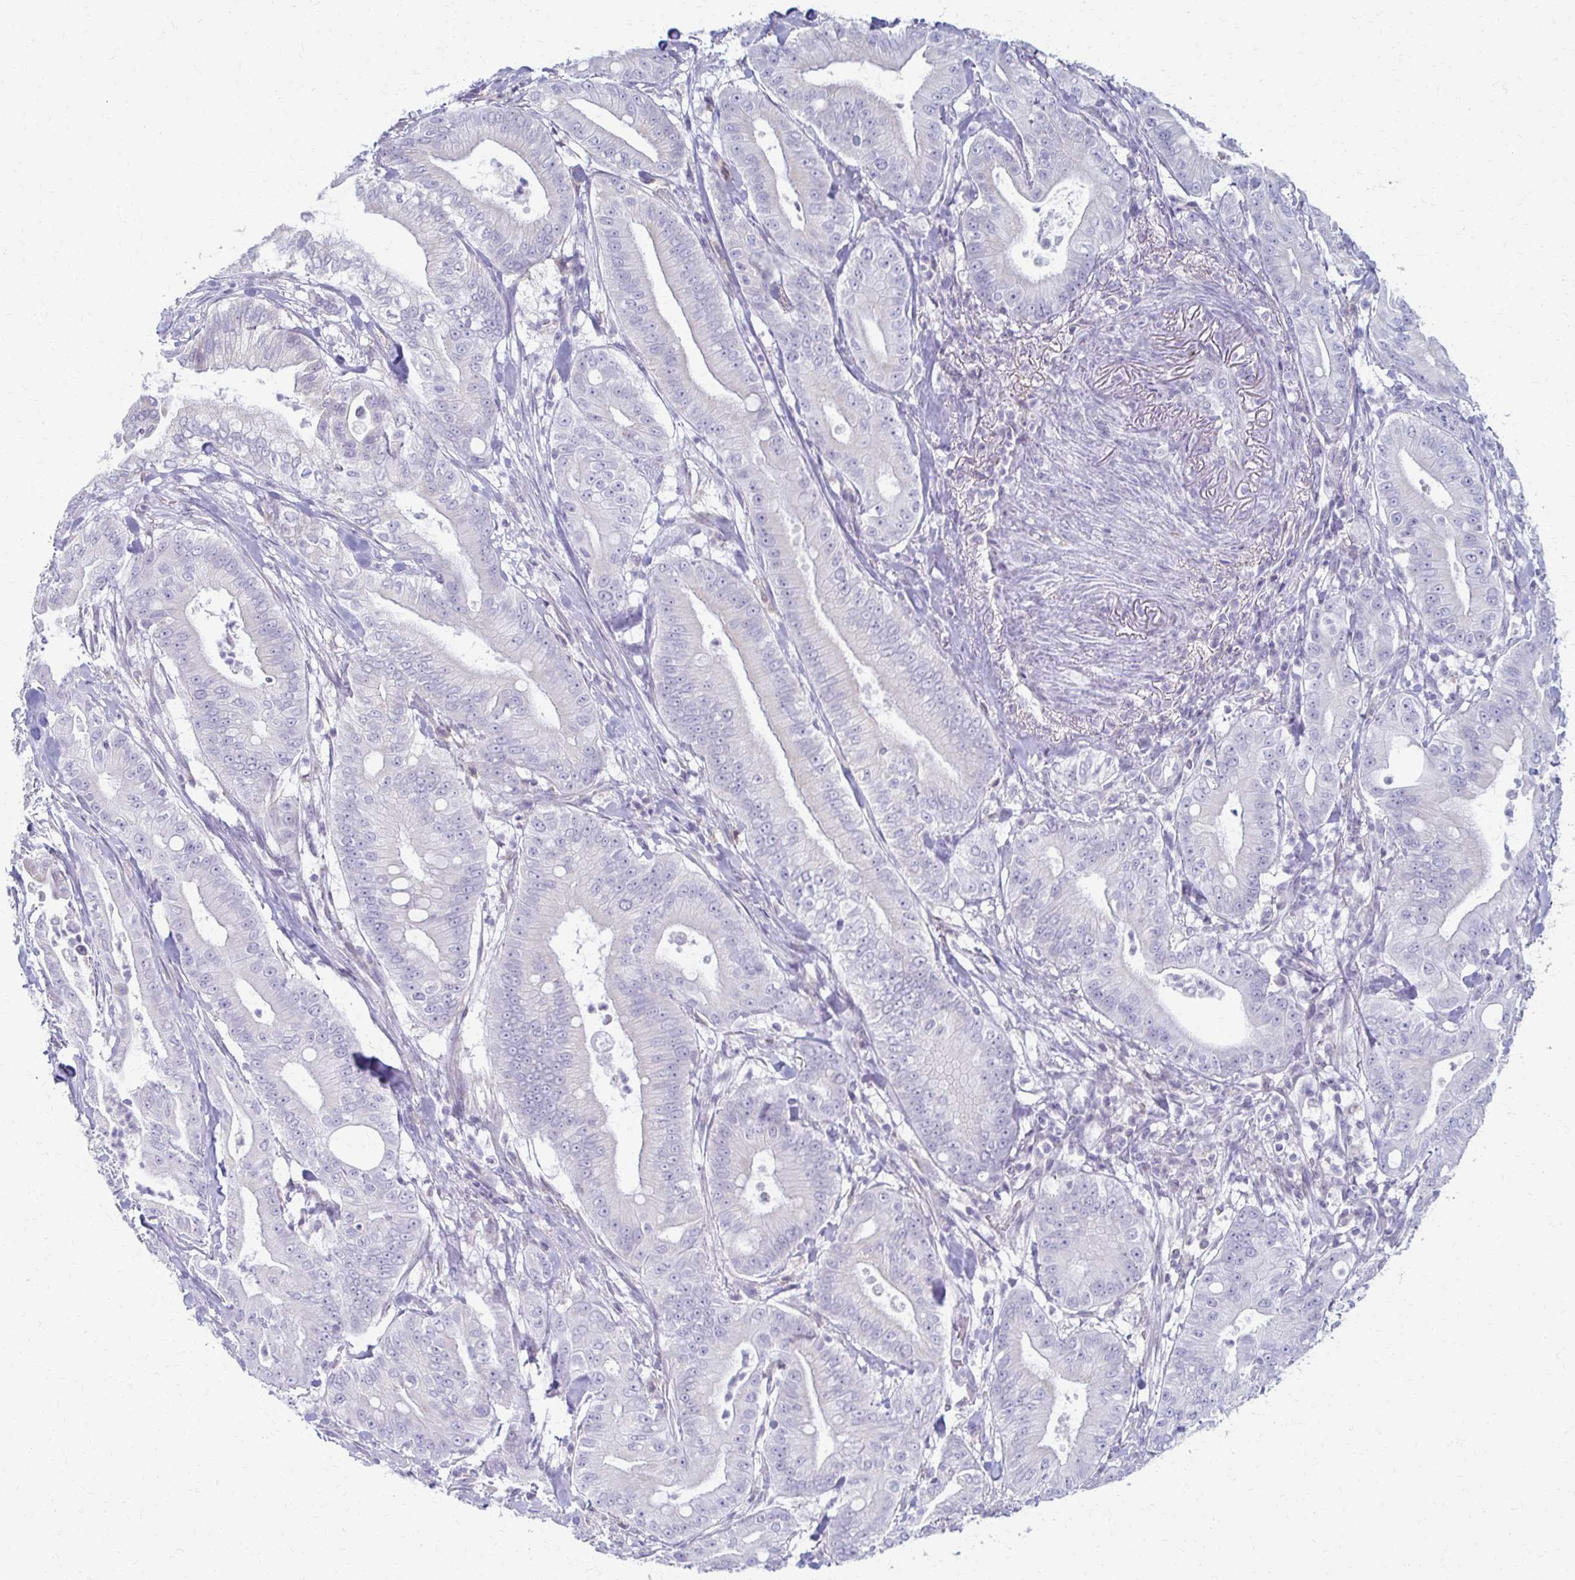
{"staining": {"intensity": "negative", "quantity": "none", "location": "none"}, "tissue": "pancreatic cancer", "cell_type": "Tumor cells", "image_type": "cancer", "snomed": [{"axis": "morphology", "description": "Adenocarcinoma, NOS"}, {"axis": "topography", "description": "Pancreas"}], "caption": "The micrograph exhibits no significant expression in tumor cells of pancreatic adenocarcinoma.", "gene": "FCGR2B", "patient": {"sex": "male", "age": 71}}